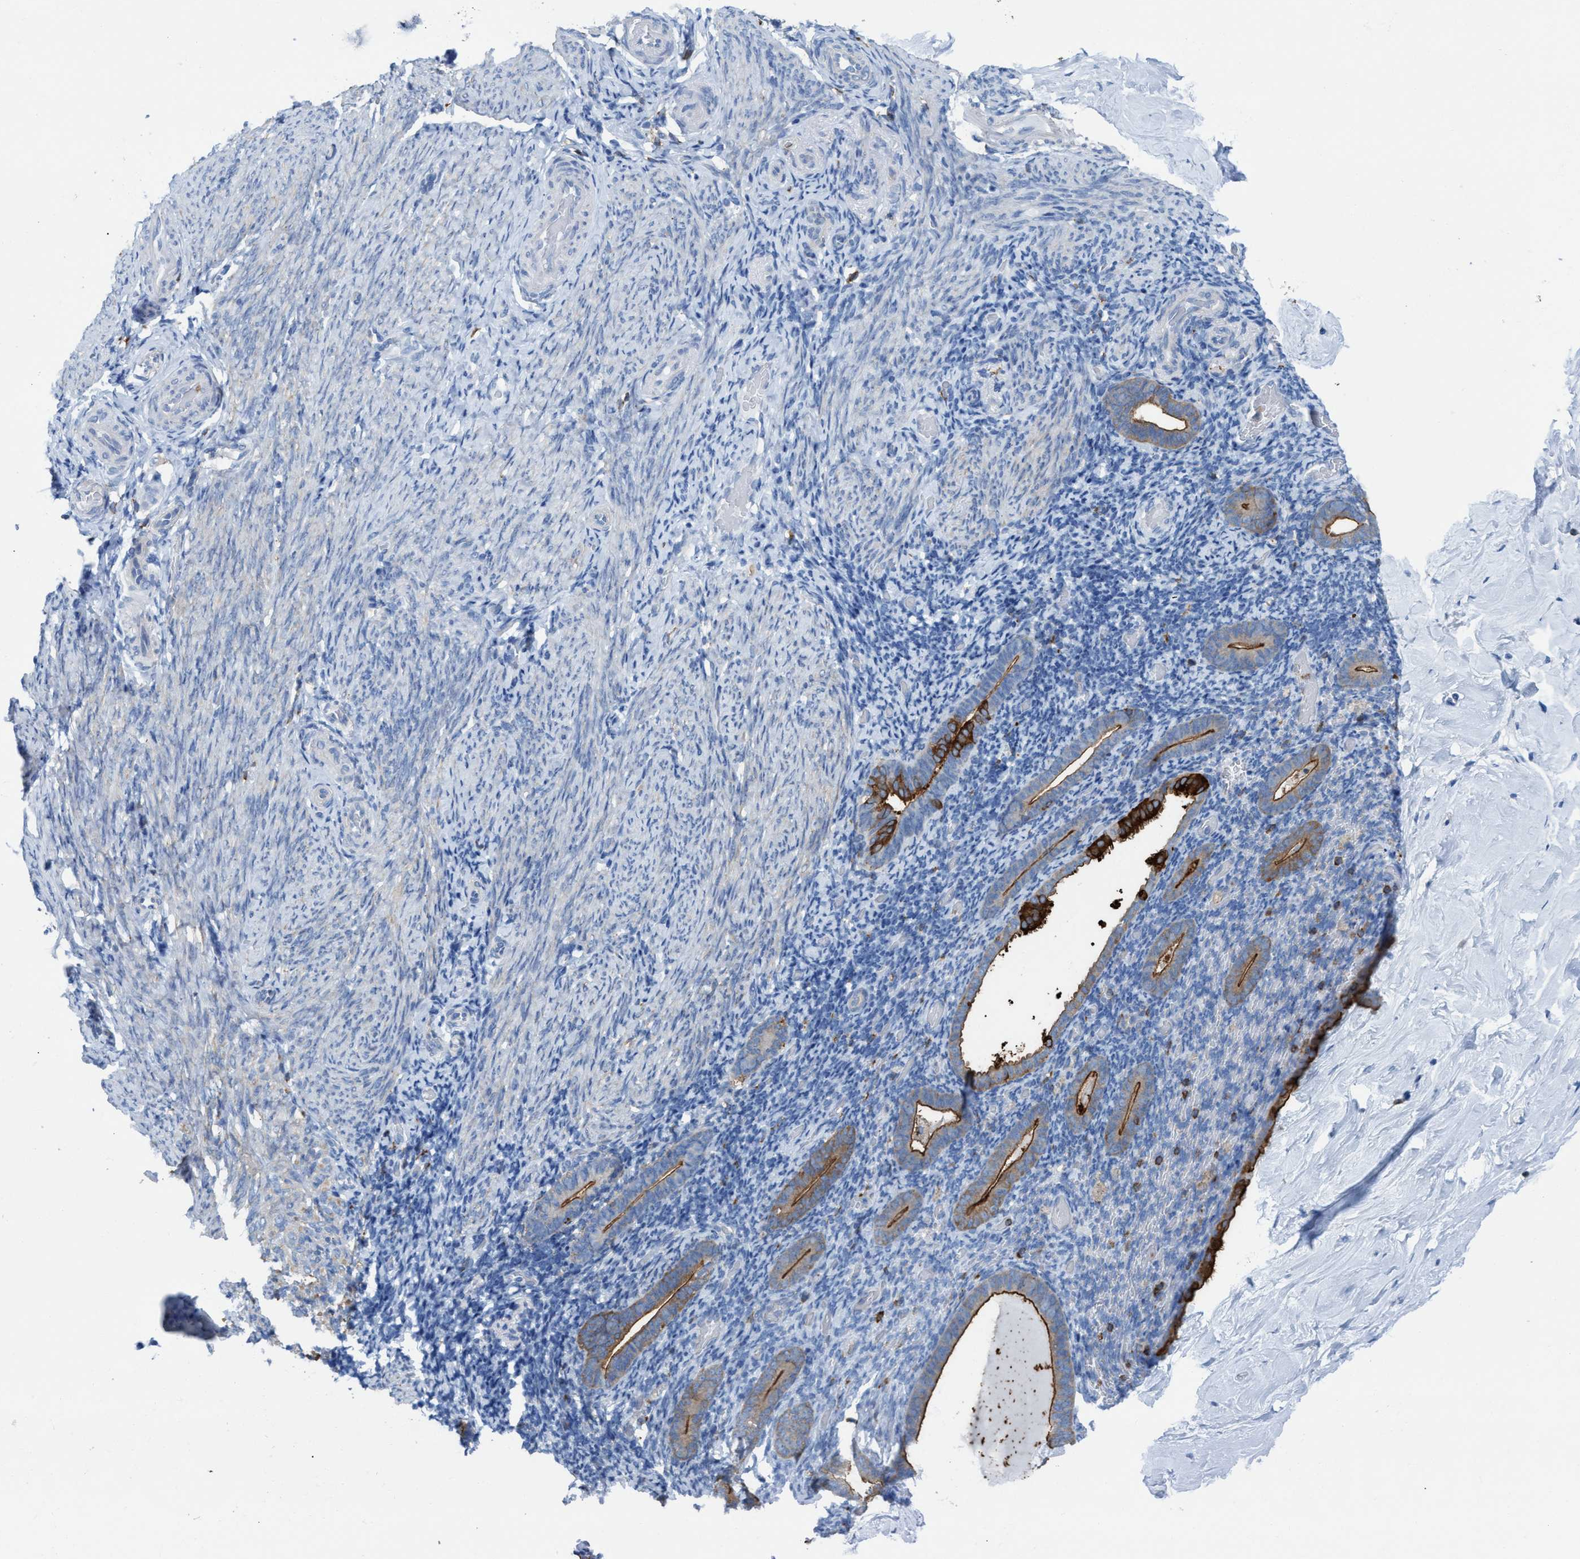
{"staining": {"intensity": "moderate", "quantity": "<25%", "location": "cytoplasmic/membranous"}, "tissue": "endometrium", "cell_type": "Cells in endometrial stroma", "image_type": "normal", "snomed": [{"axis": "morphology", "description": "Normal tissue, NOS"}, {"axis": "topography", "description": "Endometrium"}], "caption": "Moderate cytoplasmic/membranous protein positivity is present in about <25% of cells in endometrial stroma in endometrium. The staining was performed using DAB (3,3'-diaminobenzidine) to visualize the protein expression in brown, while the nuclei were stained in blue with hematoxylin (Magnification: 20x).", "gene": "EZR", "patient": {"sex": "female", "age": 51}}